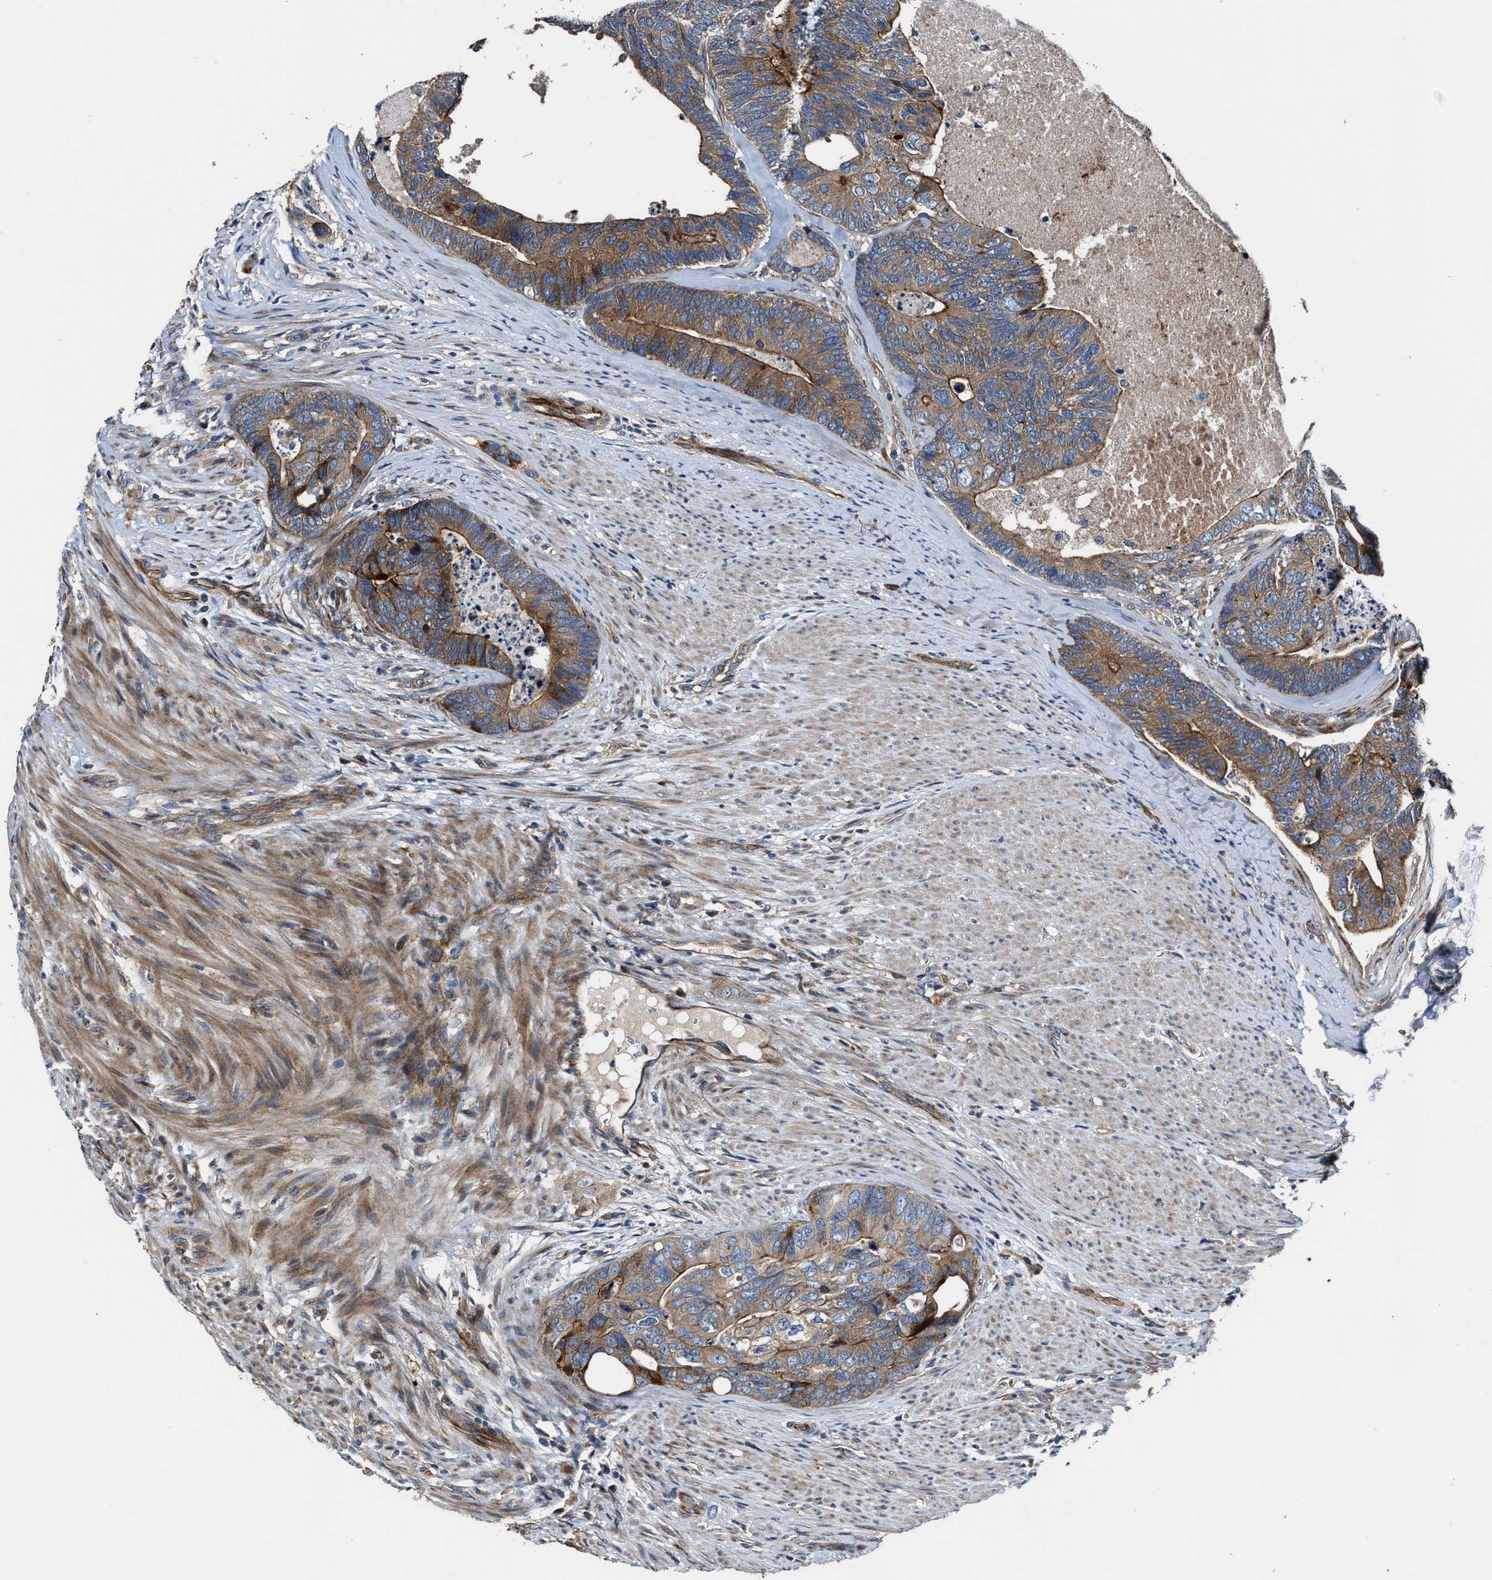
{"staining": {"intensity": "moderate", "quantity": ">75%", "location": "cytoplasmic/membranous"}, "tissue": "colorectal cancer", "cell_type": "Tumor cells", "image_type": "cancer", "snomed": [{"axis": "morphology", "description": "Adenocarcinoma, NOS"}, {"axis": "topography", "description": "Colon"}], "caption": "High-magnification brightfield microscopy of colorectal cancer stained with DAB (brown) and counterstained with hematoxylin (blue). tumor cells exhibit moderate cytoplasmic/membranous staining is seen in about>75% of cells.", "gene": "PTAR1", "patient": {"sex": "female", "age": 67}}